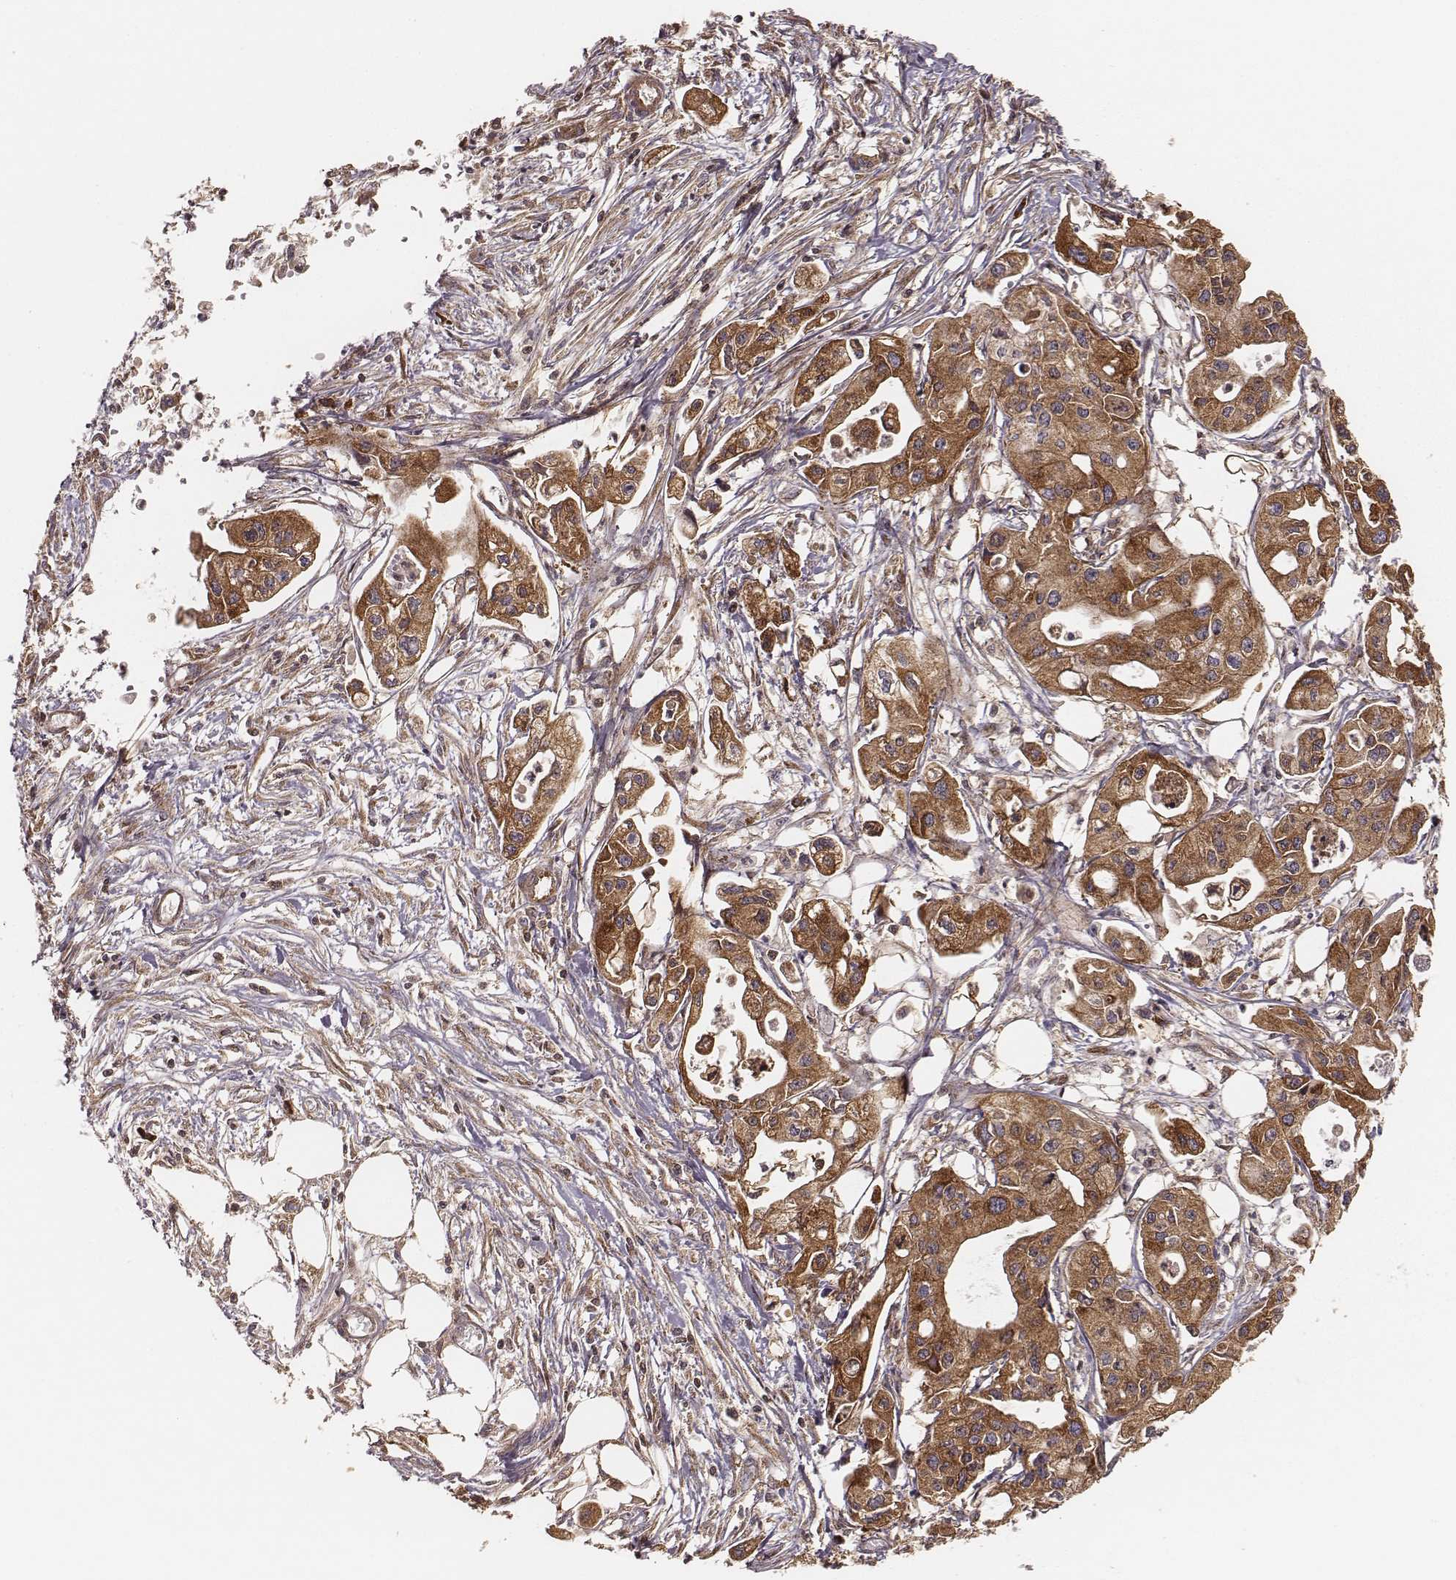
{"staining": {"intensity": "moderate", "quantity": ">75%", "location": "cytoplasmic/membranous"}, "tissue": "pancreatic cancer", "cell_type": "Tumor cells", "image_type": "cancer", "snomed": [{"axis": "morphology", "description": "Adenocarcinoma, NOS"}, {"axis": "topography", "description": "Pancreas"}], "caption": "Human pancreatic cancer (adenocarcinoma) stained with a protein marker displays moderate staining in tumor cells.", "gene": "CARS1", "patient": {"sex": "male", "age": 70}}